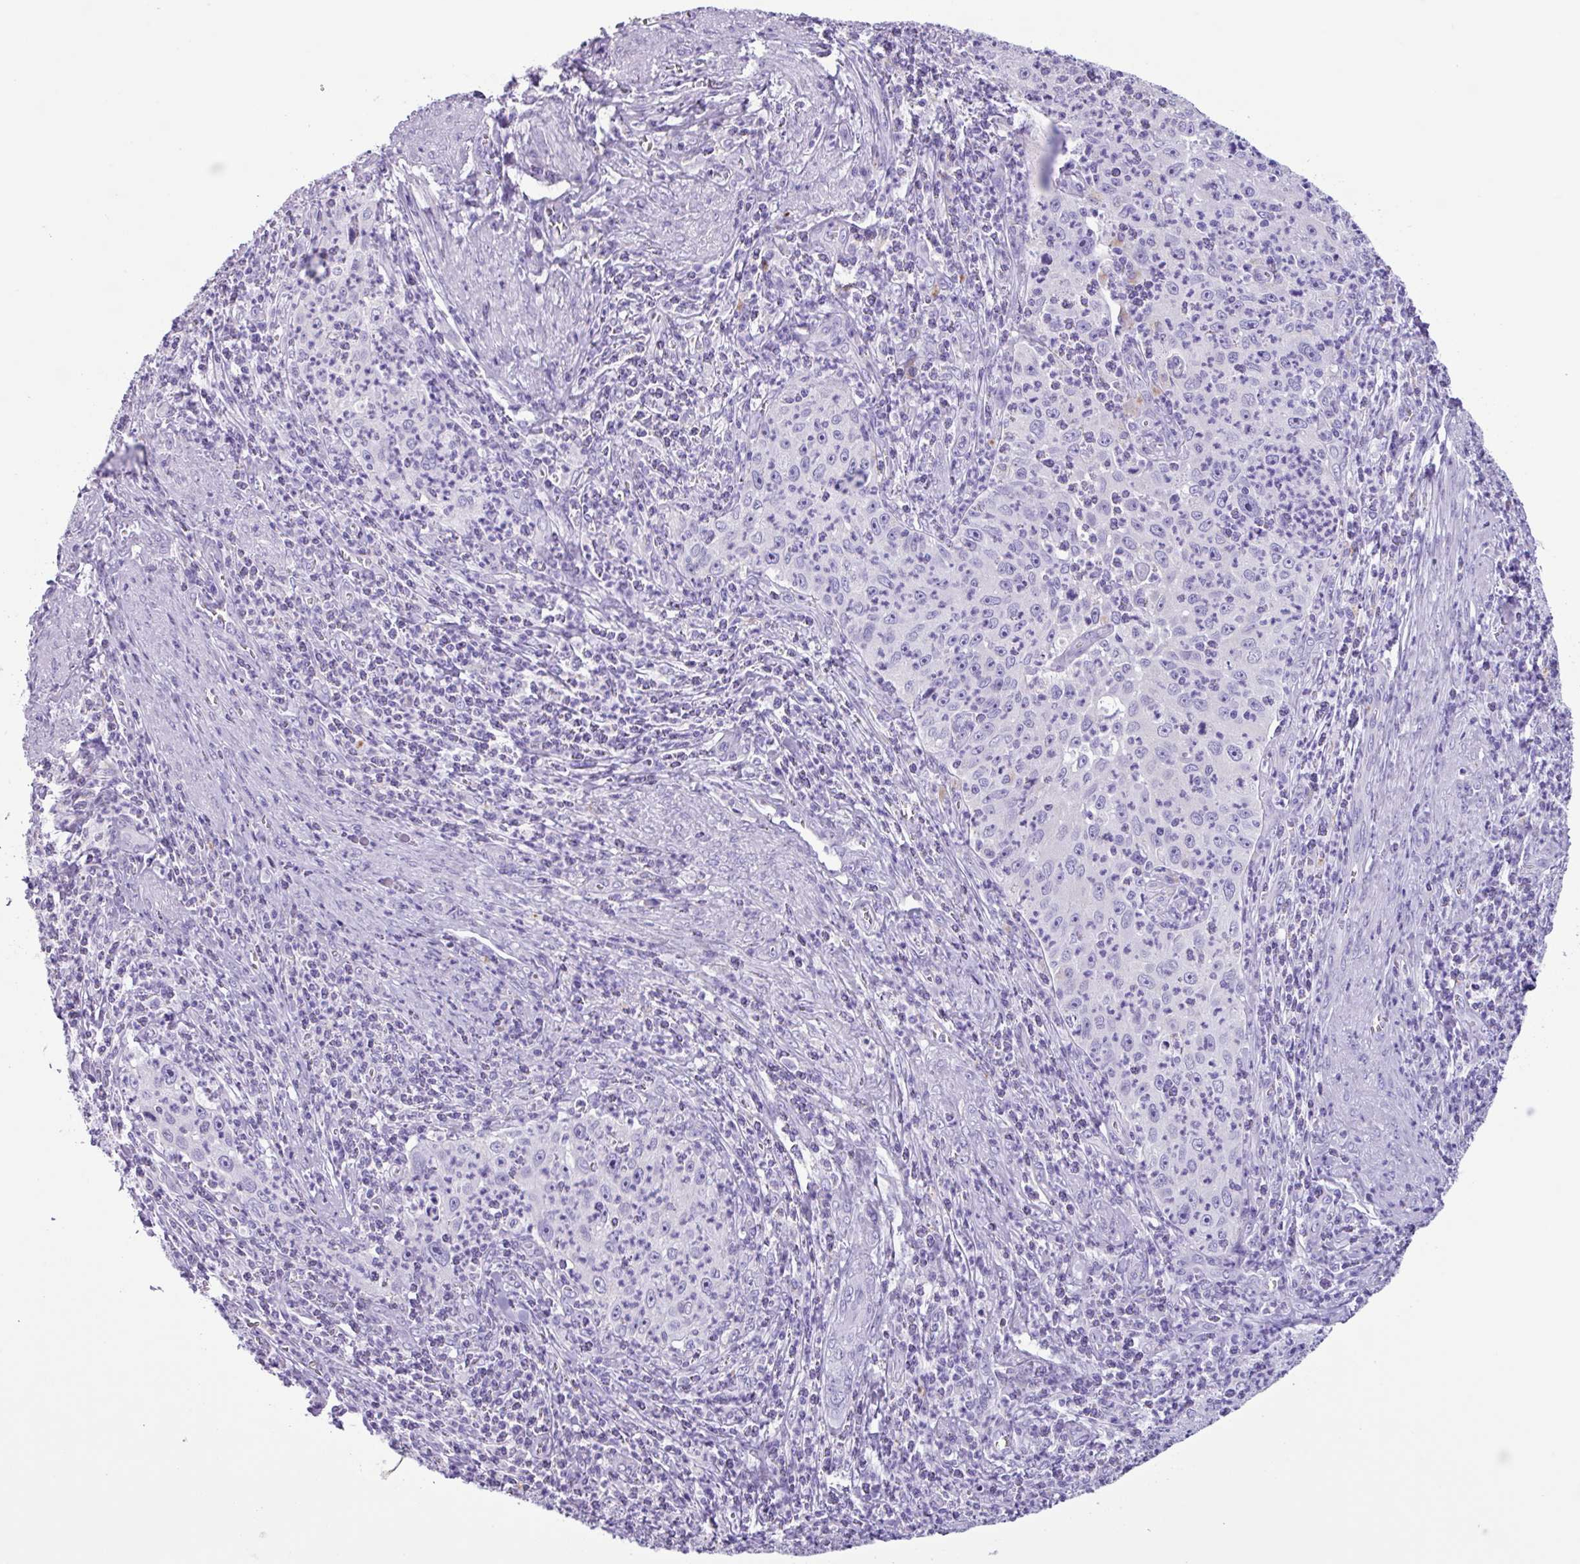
{"staining": {"intensity": "negative", "quantity": "none", "location": "none"}, "tissue": "cervical cancer", "cell_type": "Tumor cells", "image_type": "cancer", "snomed": [{"axis": "morphology", "description": "Squamous cell carcinoma, NOS"}, {"axis": "topography", "description": "Cervix"}], "caption": "High power microscopy micrograph of an immunohistochemistry (IHC) photomicrograph of cervical cancer (squamous cell carcinoma), revealing no significant expression in tumor cells.", "gene": "AGO3", "patient": {"sex": "female", "age": 30}}